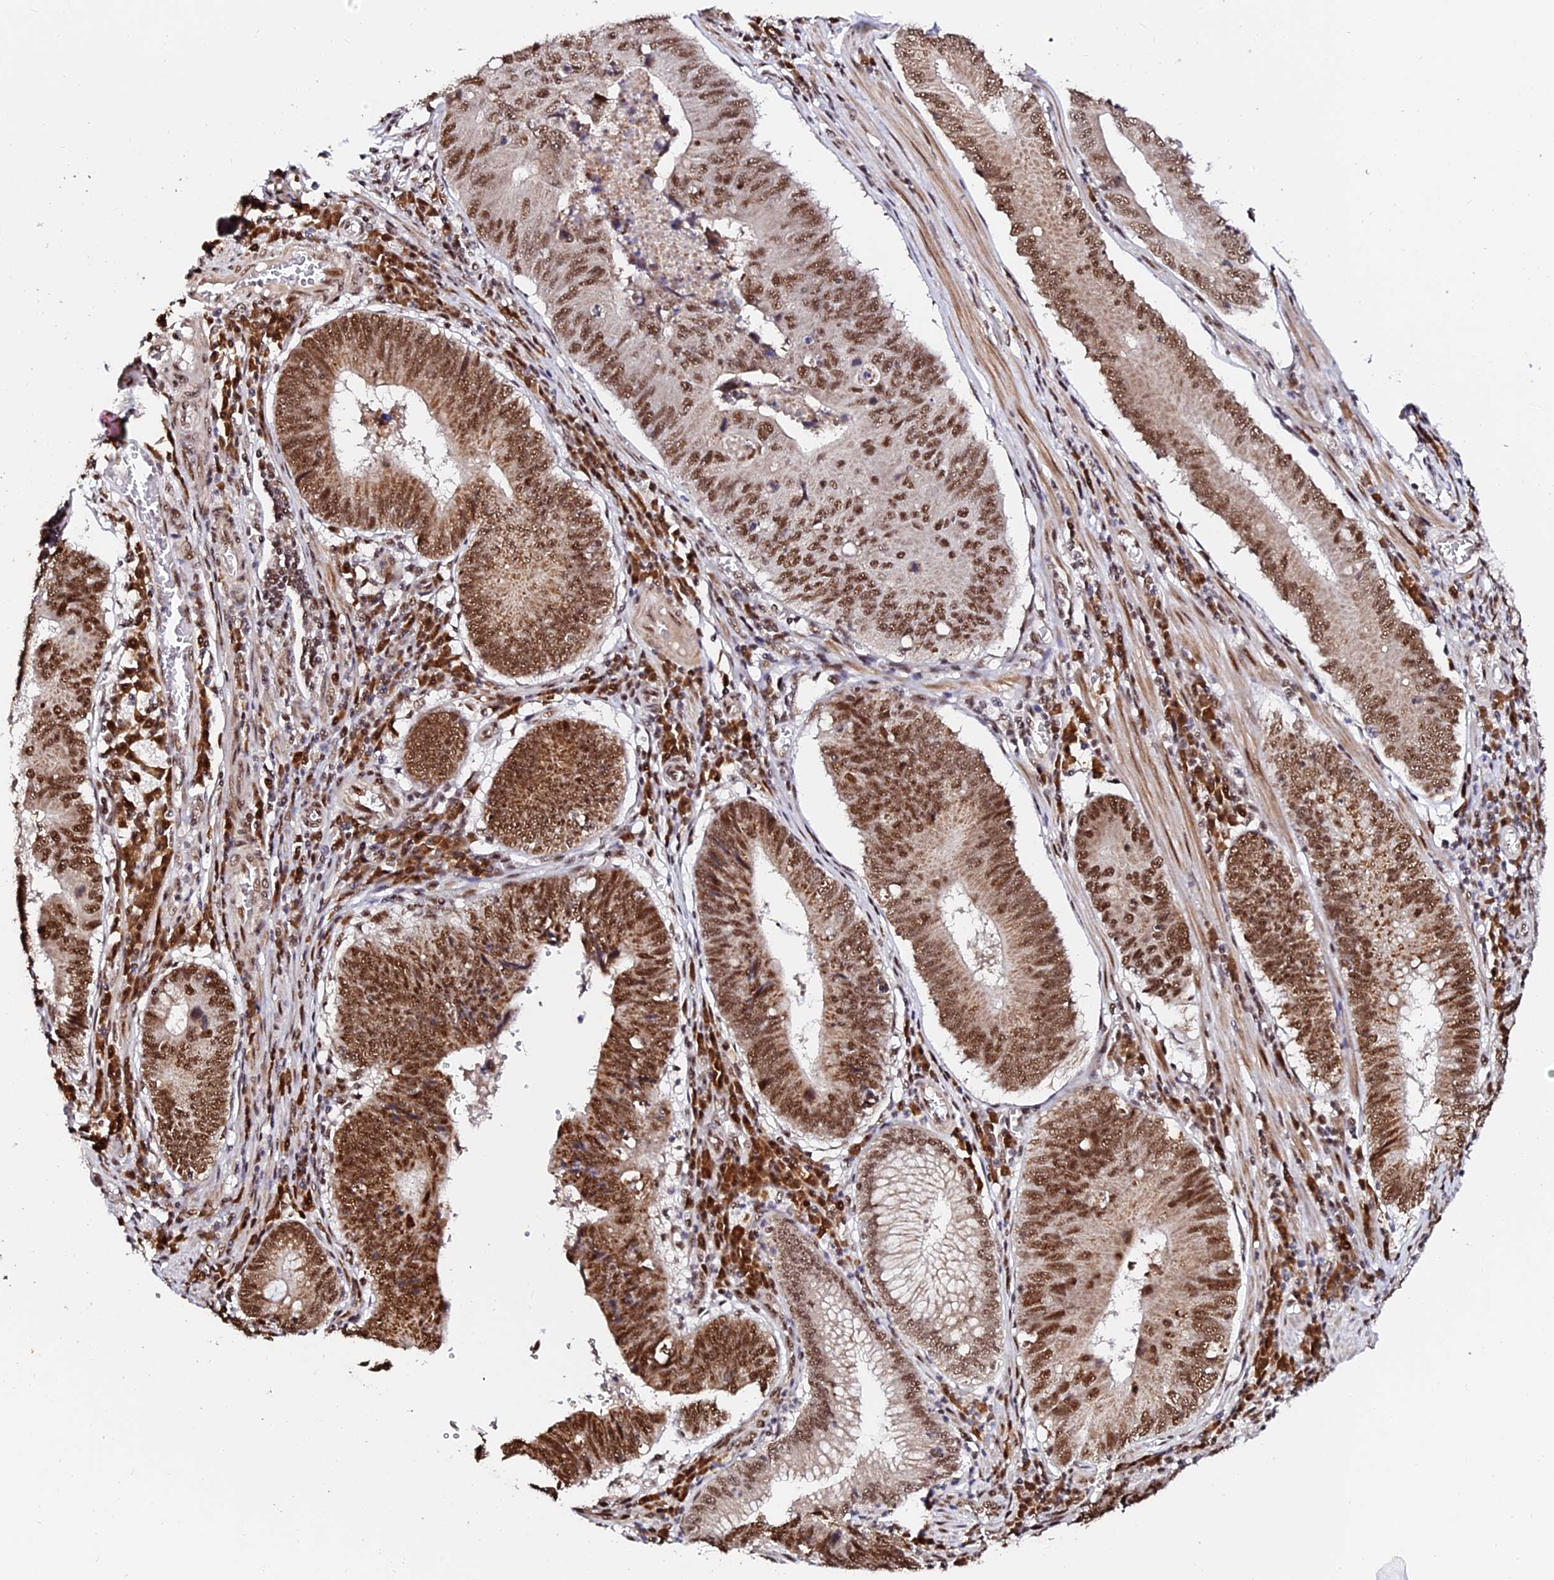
{"staining": {"intensity": "strong", "quantity": ">75%", "location": "nuclear"}, "tissue": "stomach cancer", "cell_type": "Tumor cells", "image_type": "cancer", "snomed": [{"axis": "morphology", "description": "Adenocarcinoma, NOS"}, {"axis": "topography", "description": "Stomach"}], "caption": "Immunohistochemical staining of human adenocarcinoma (stomach) exhibits high levels of strong nuclear protein expression in approximately >75% of tumor cells.", "gene": "MCRS1", "patient": {"sex": "male", "age": 59}}